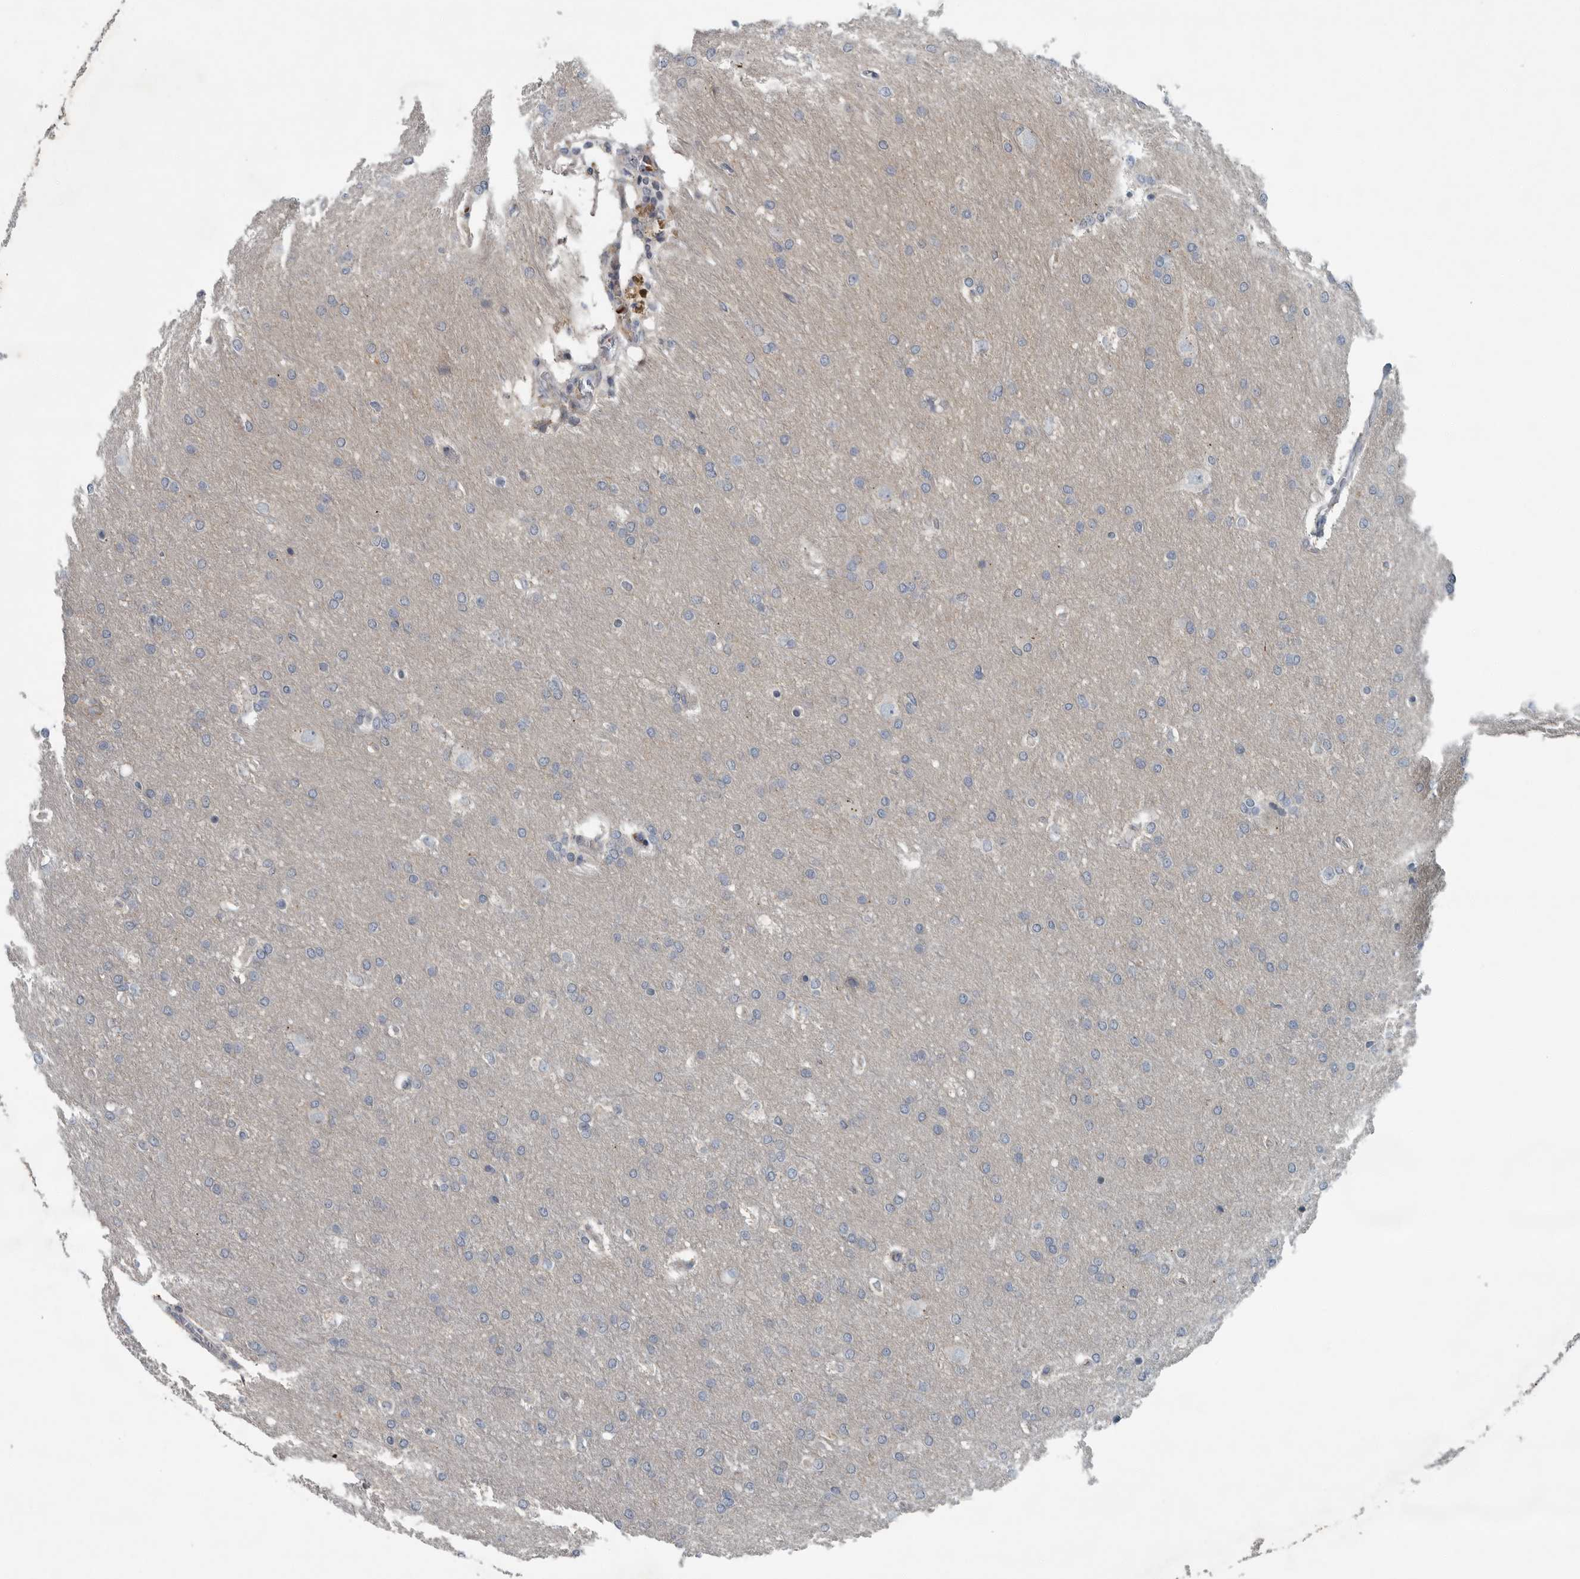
{"staining": {"intensity": "negative", "quantity": "none", "location": "none"}, "tissue": "glioma", "cell_type": "Tumor cells", "image_type": "cancer", "snomed": [{"axis": "morphology", "description": "Glioma, malignant, Low grade"}, {"axis": "topography", "description": "Brain"}], "caption": "Immunohistochemistry (IHC) photomicrograph of neoplastic tissue: human glioma stained with DAB (3,3'-diaminobenzidine) exhibits no significant protein positivity in tumor cells. (Stains: DAB (3,3'-diaminobenzidine) IHC with hematoxylin counter stain, Microscopy: brightfield microscopy at high magnification).", "gene": "MPP3", "patient": {"sex": "female", "age": 37}}